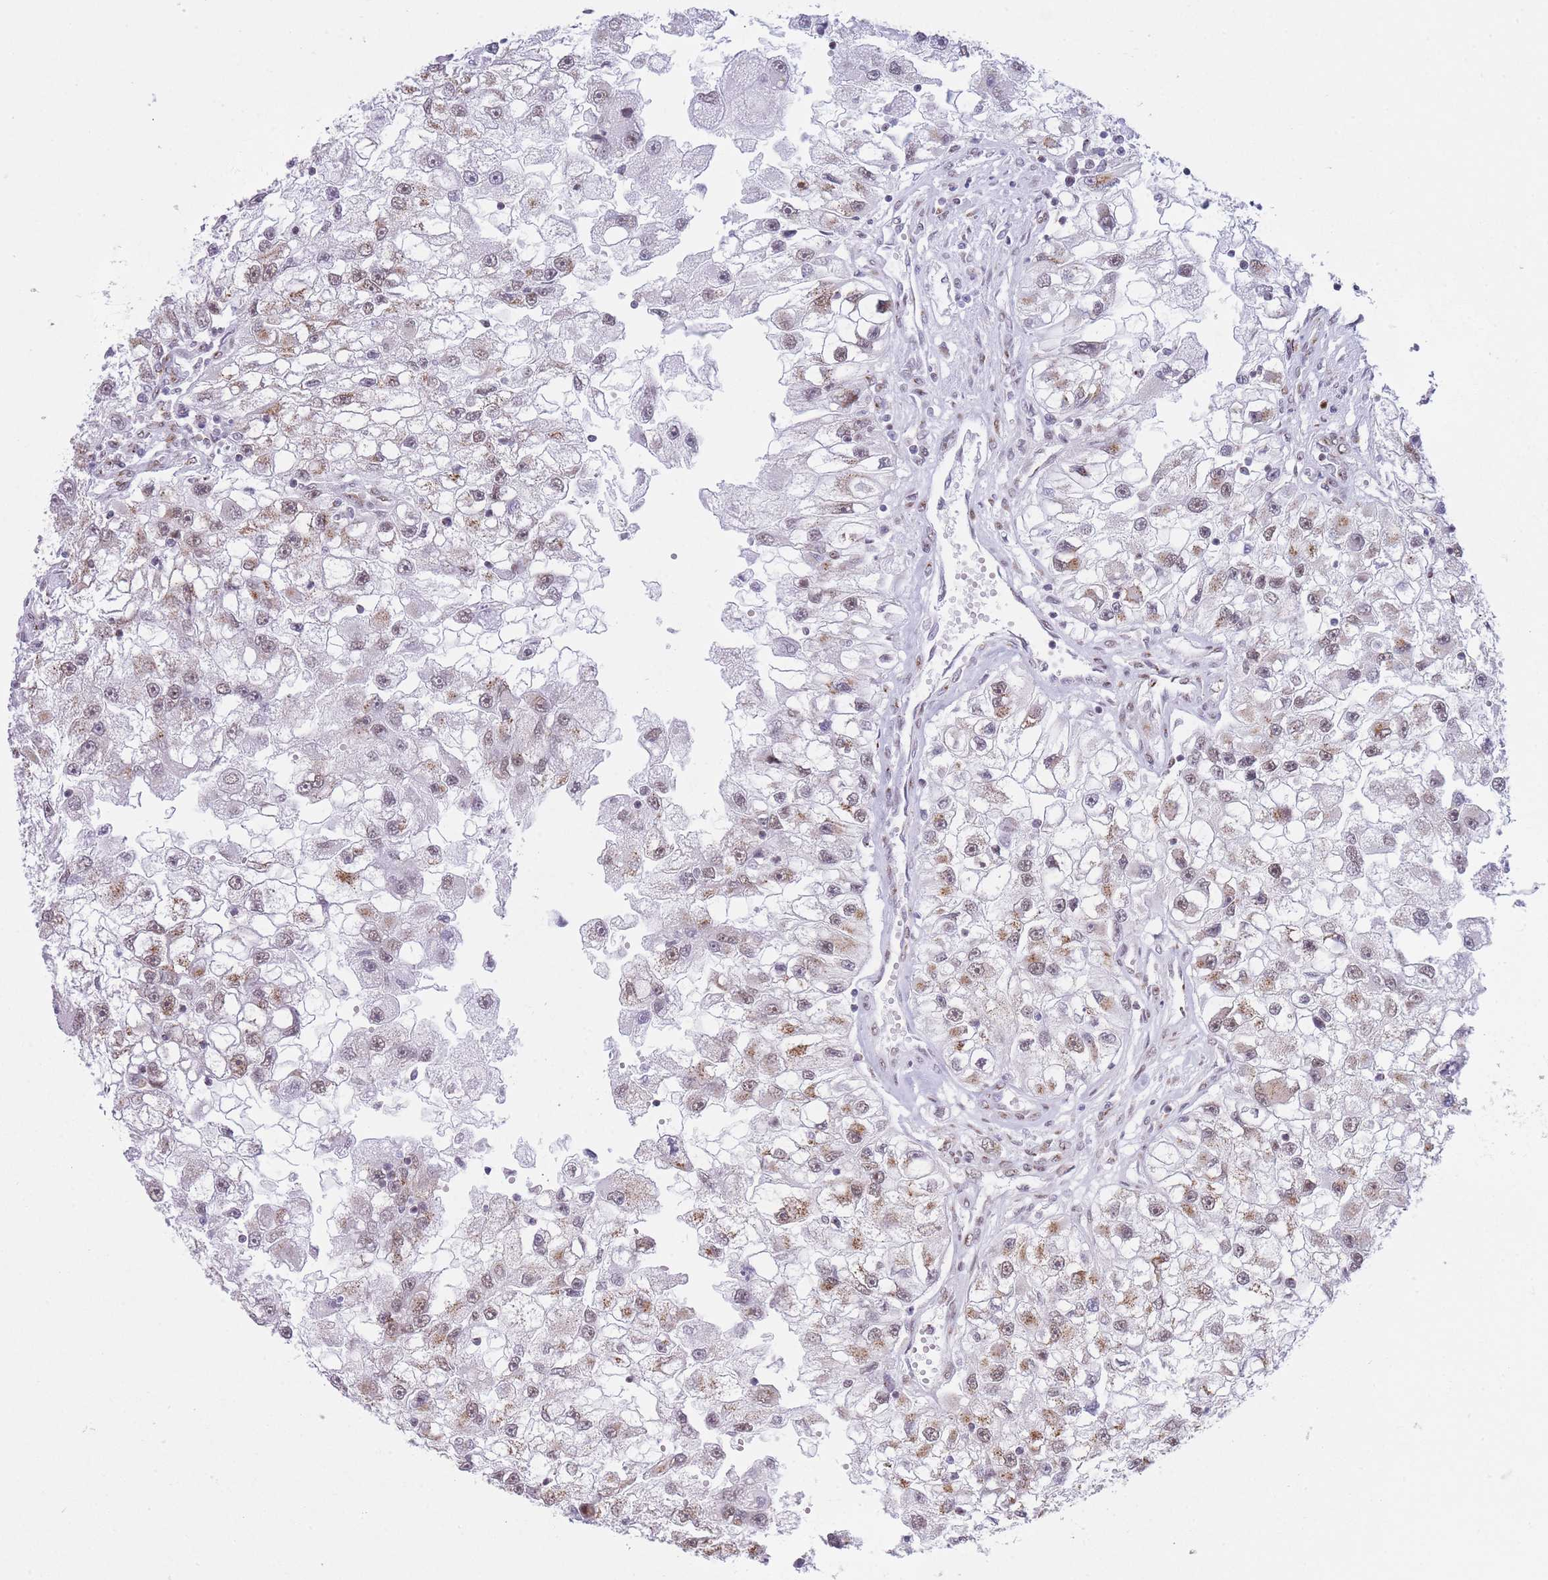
{"staining": {"intensity": "moderate", "quantity": "25%-75%", "location": "cytoplasmic/membranous,nuclear"}, "tissue": "renal cancer", "cell_type": "Tumor cells", "image_type": "cancer", "snomed": [{"axis": "morphology", "description": "Adenocarcinoma, NOS"}, {"axis": "topography", "description": "Kidney"}], "caption": "IHC of renal cancer (adenocarcinoma) exhibits medium levels of moderate cytoplasmic/membranous and nuclear positivity in about 25%-75% of tumor cells.", "gene": "INO80C", "patient": {"sex": "male", "age": 63}}